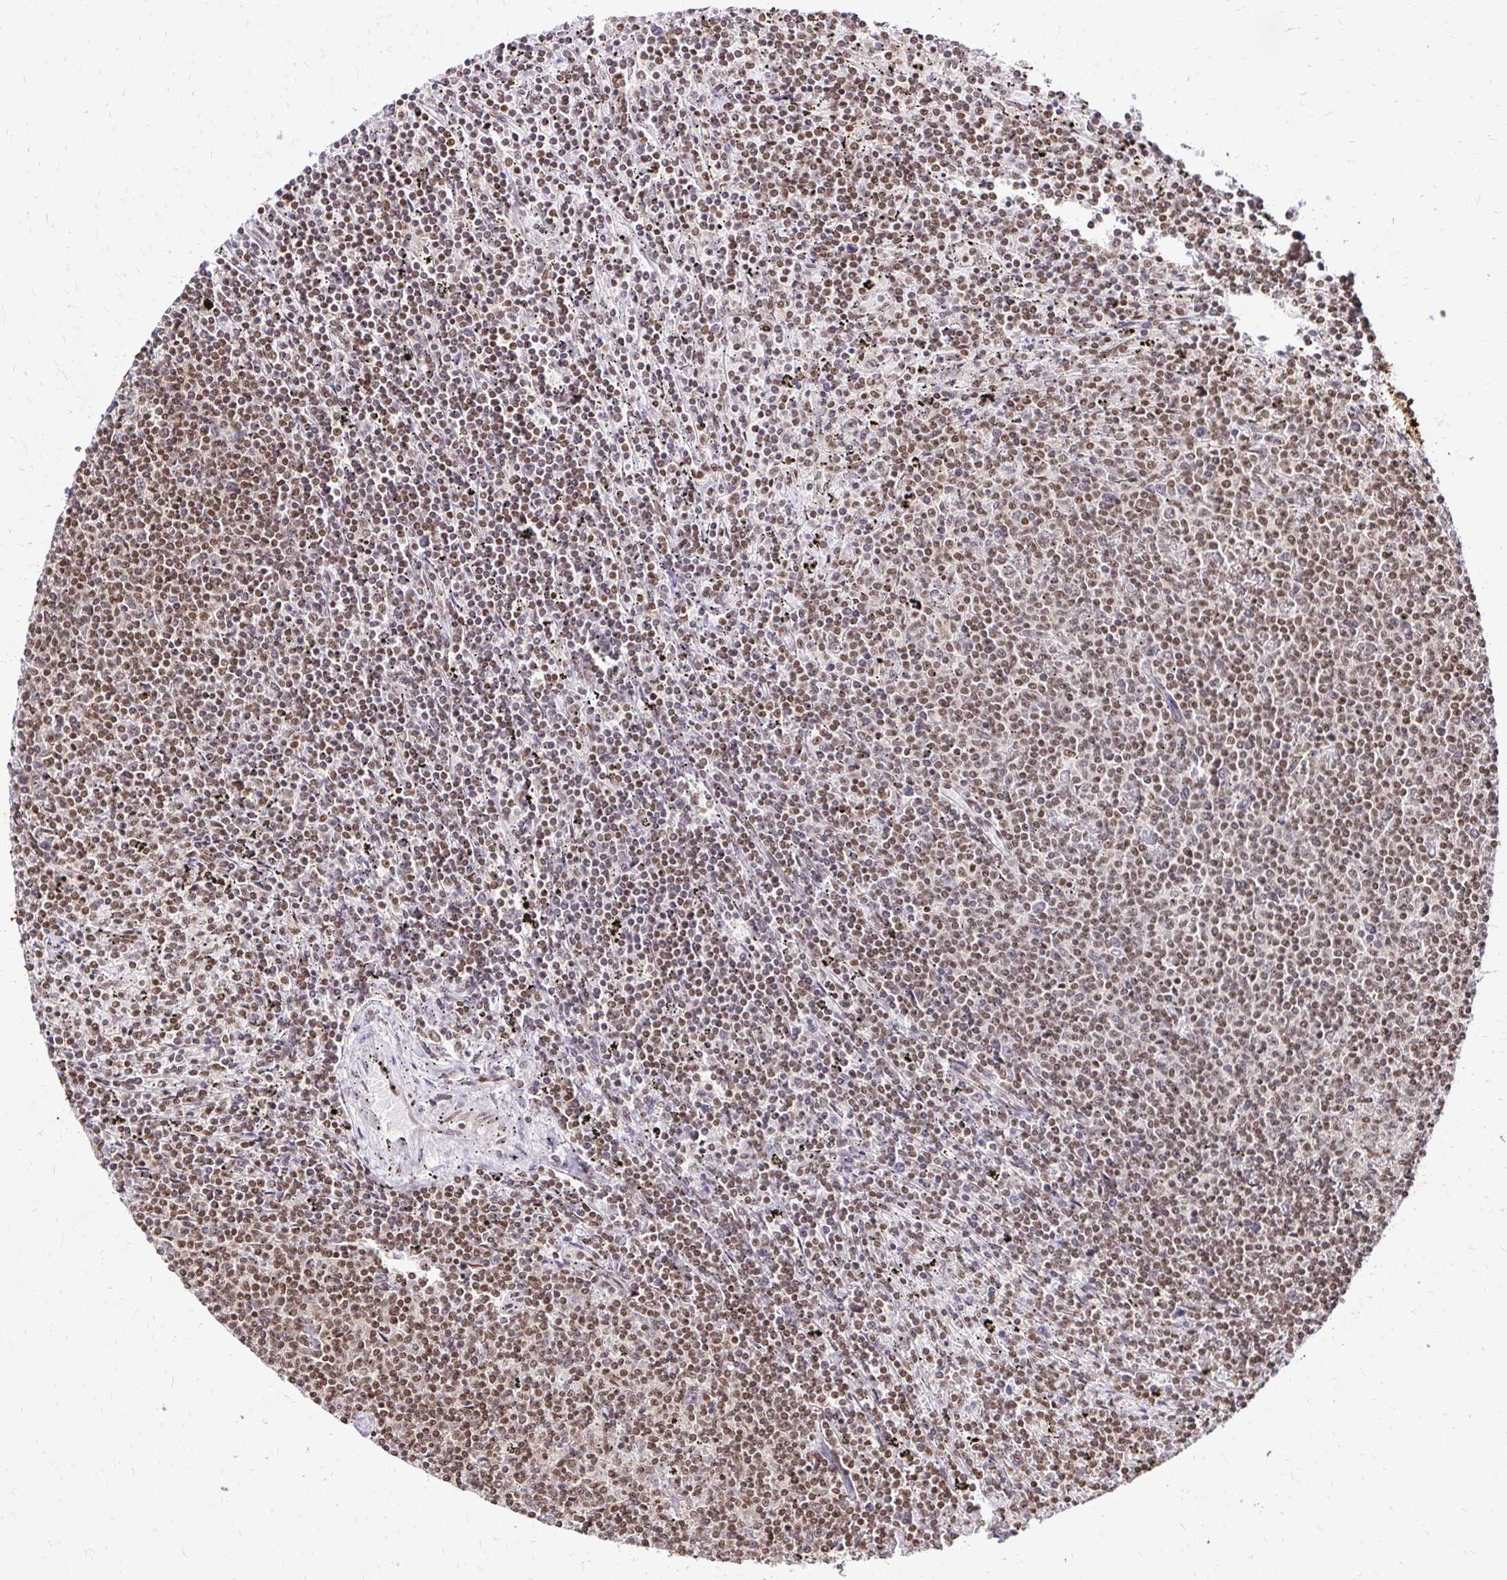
{"staining": {"intensity": "weak", "quantity": "25%-75%", "location": "nuclear"}, "tissue": "lymphoma", "cell_type": "Tumor cells", "image_type": "cancer", "snomed": [{"axis": "morphology", "description": "Malignant lymphoma, non-Hodgkin's type, Low grade"}, {"axis": "topography", "description": "Spleen"}], "caption": "IHC histopathology image of lymphoma stained for a protein (brown), which reveals low levels of weak nuclear positivity in approximately 25%-75% of tumor cells.", "gene": "GLYR1", "patient": {"sex": "female", "age": 50}}